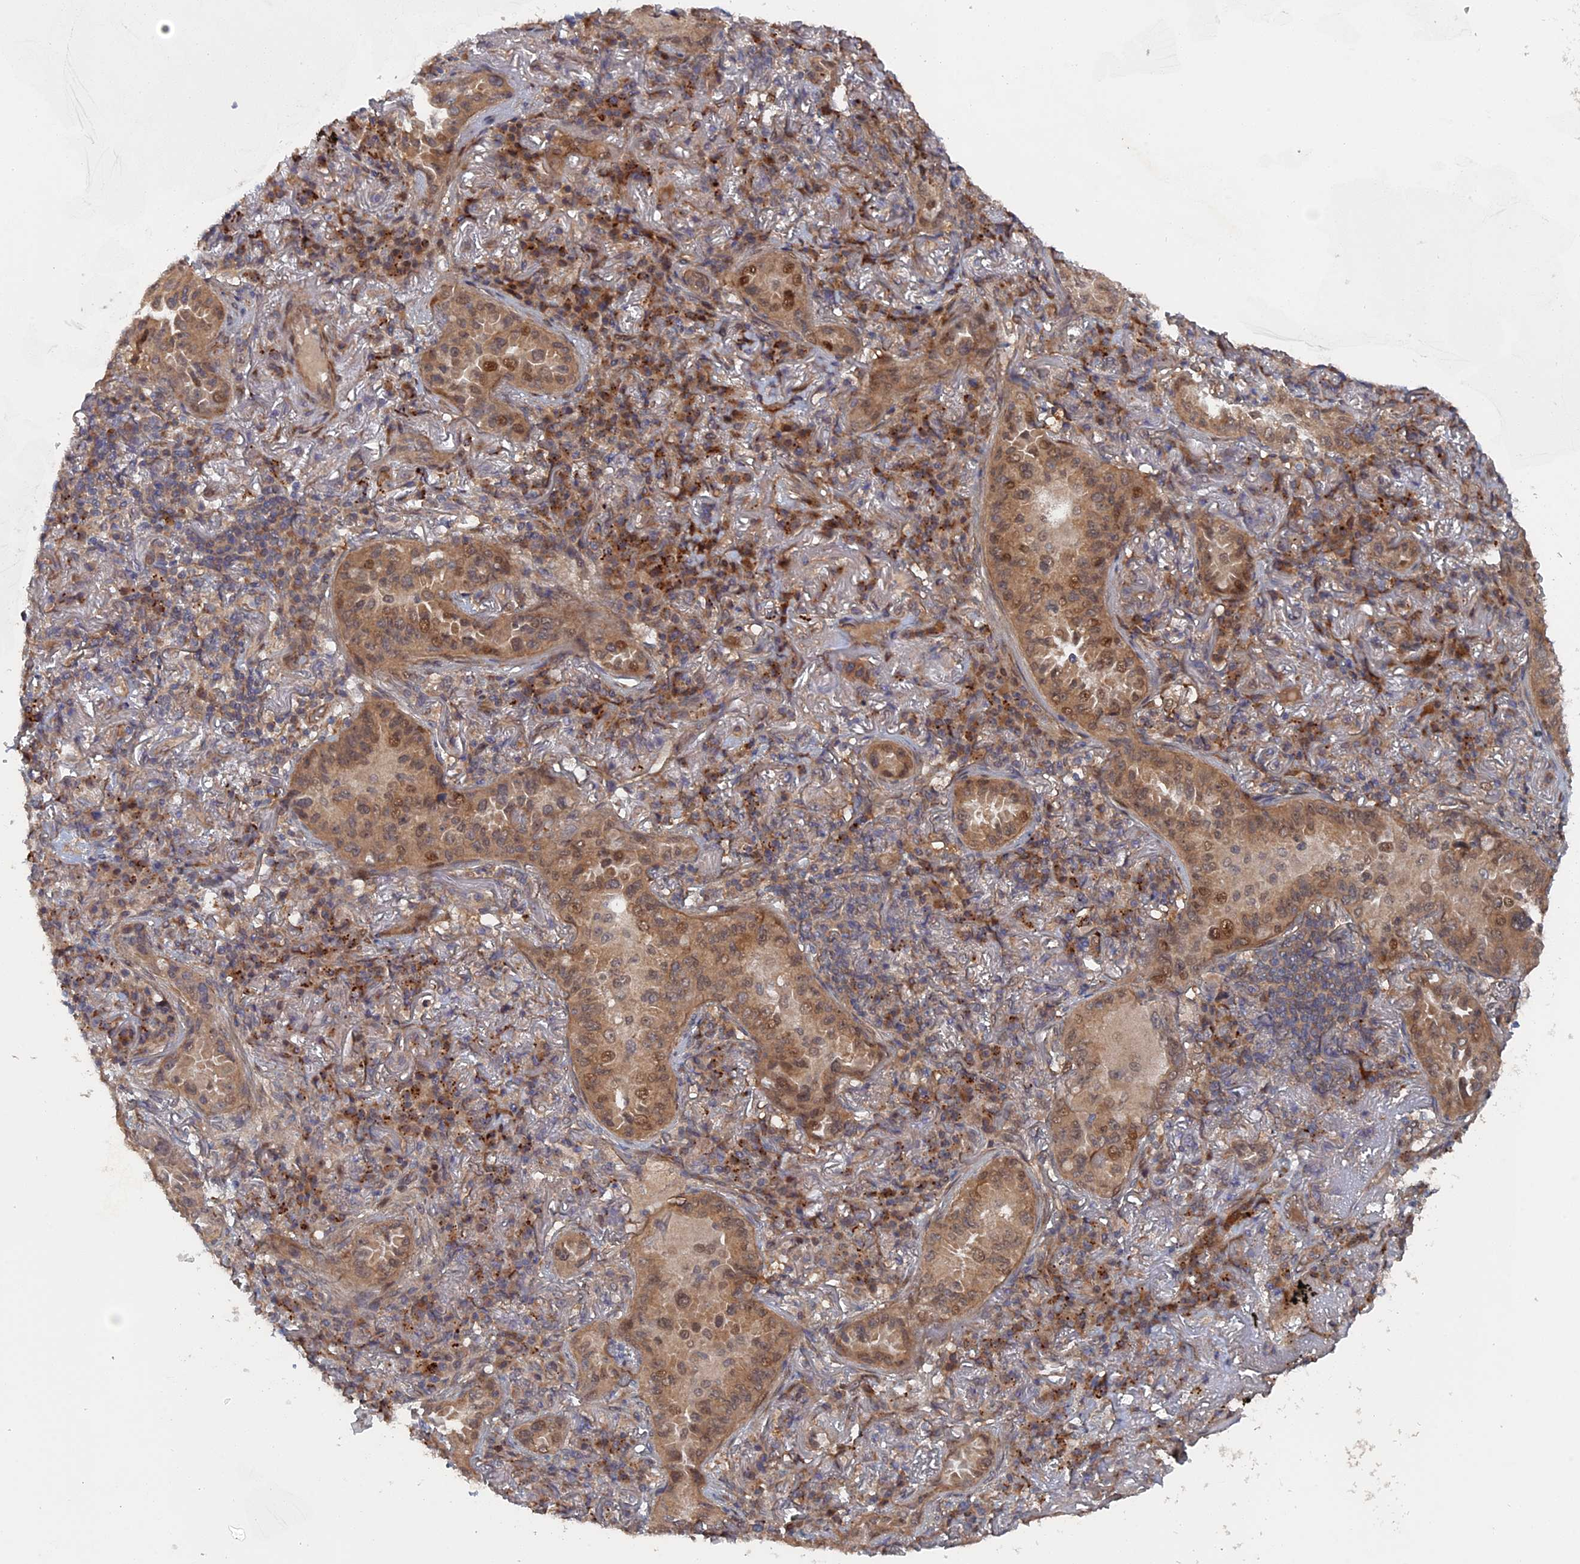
{"staining": {"intensity": "moderate", "quantity": ">75%", "location": "cytoplasmic/membranous,nuclear"}, "tissue": "lung cancer", "cell_type": "Tumor cells", "image_type": "cancer", "snomed": [{"axis": "morphology", "description": "Adenocarcinoma, NOS"}, {"axis": "topography", "description": "Lung"}], "caption": "Protein expression analysis of human lung adenocarcinoma reveals moderate cytoplasmic/membranous and nuclear positivity in about >75% of tumor cells.", "gene": "ELOVL6", "patient": {"sex": "female", "age": 69}}